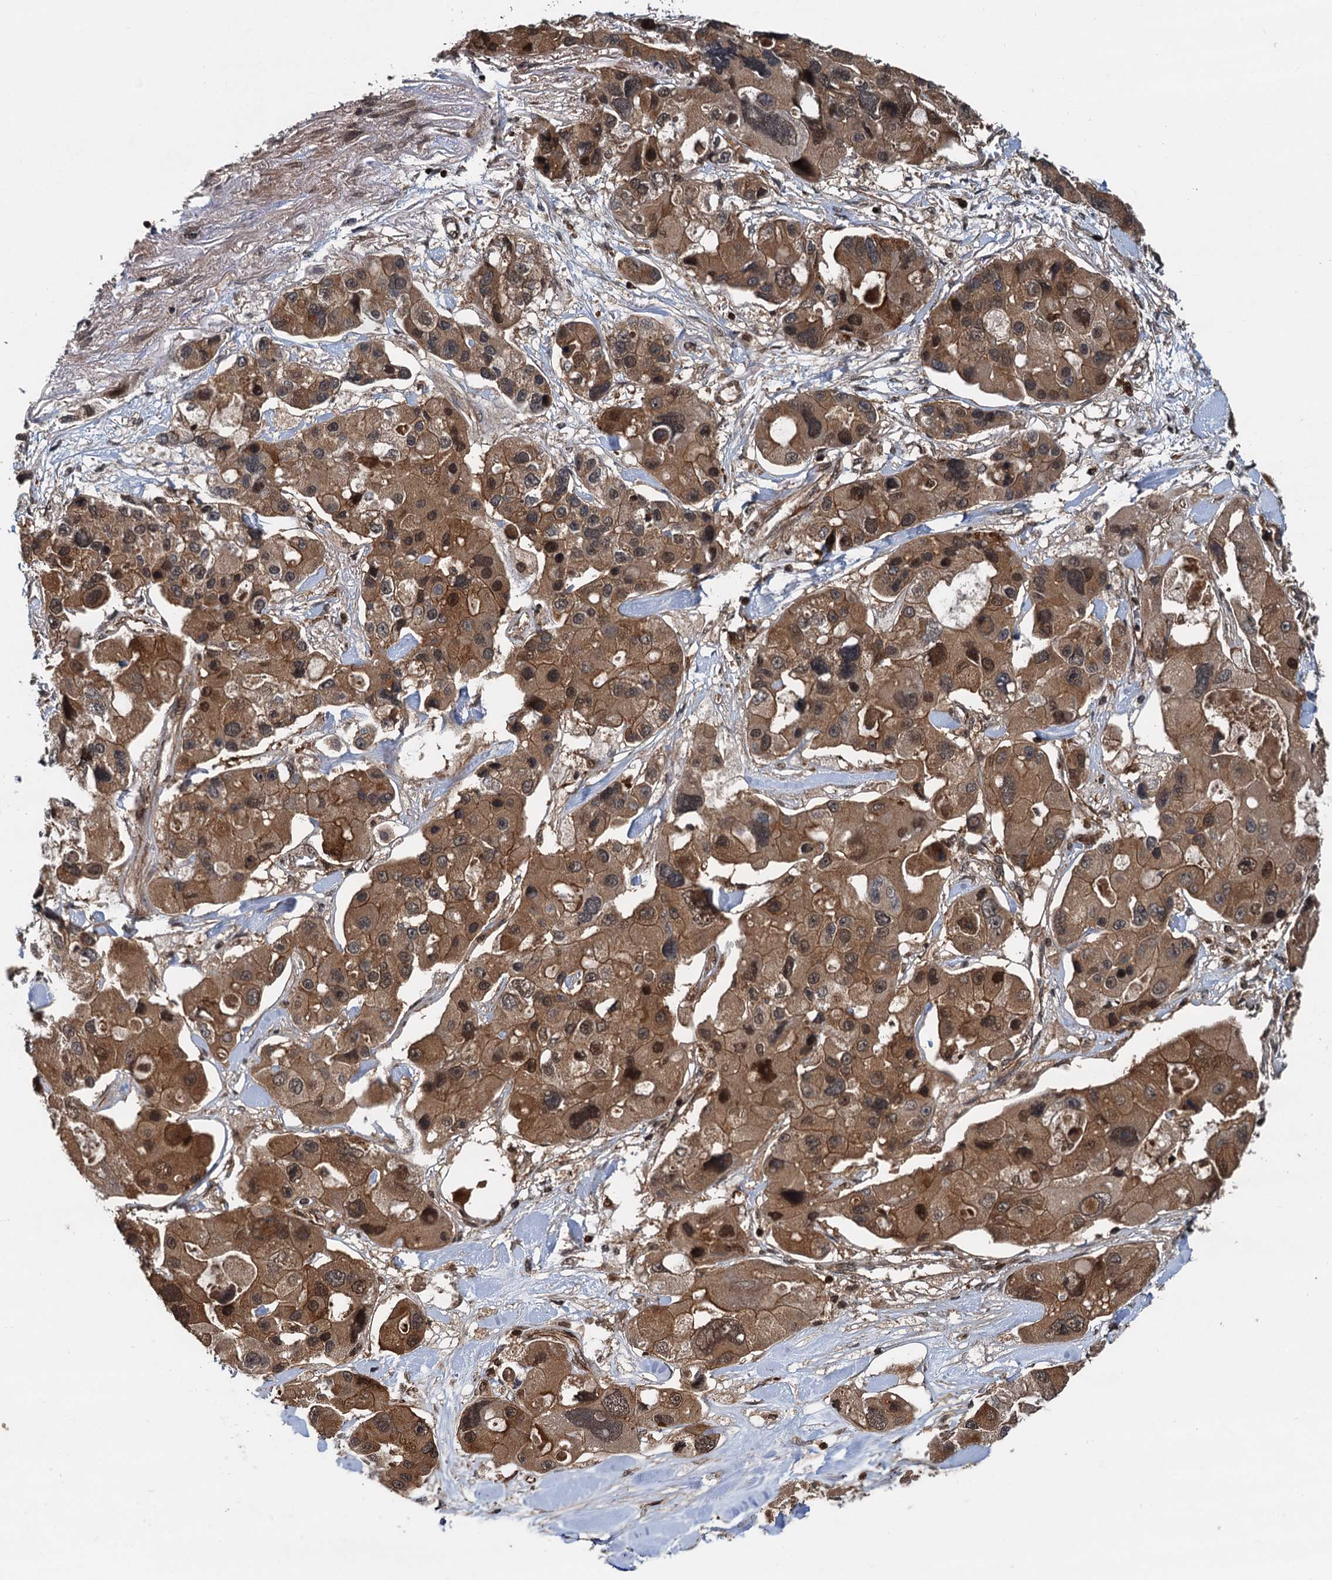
{"staining": {"intensity": "moderate", "quantity": ">75%", "location": "cytoplasmic/membranous,nuclear"}, "tissue": "lung cancer", "cell_type": "Tumor cells", "image_type": "cancer", "snomed": [{"axis": "morphology", "description": "Adenocarcinoma, NOS"}, {"axis": "topography", "description": "Lung"}], "caption": "Human adenocarcinoma (lung) stained for a protein (brown) exhibits moderate cytoplasmic/membranous and nuclear positive positivity in approximately >75% of tumor cells.", "gene": "STUB1", "patient": {"sex": "female", "age": 54}}